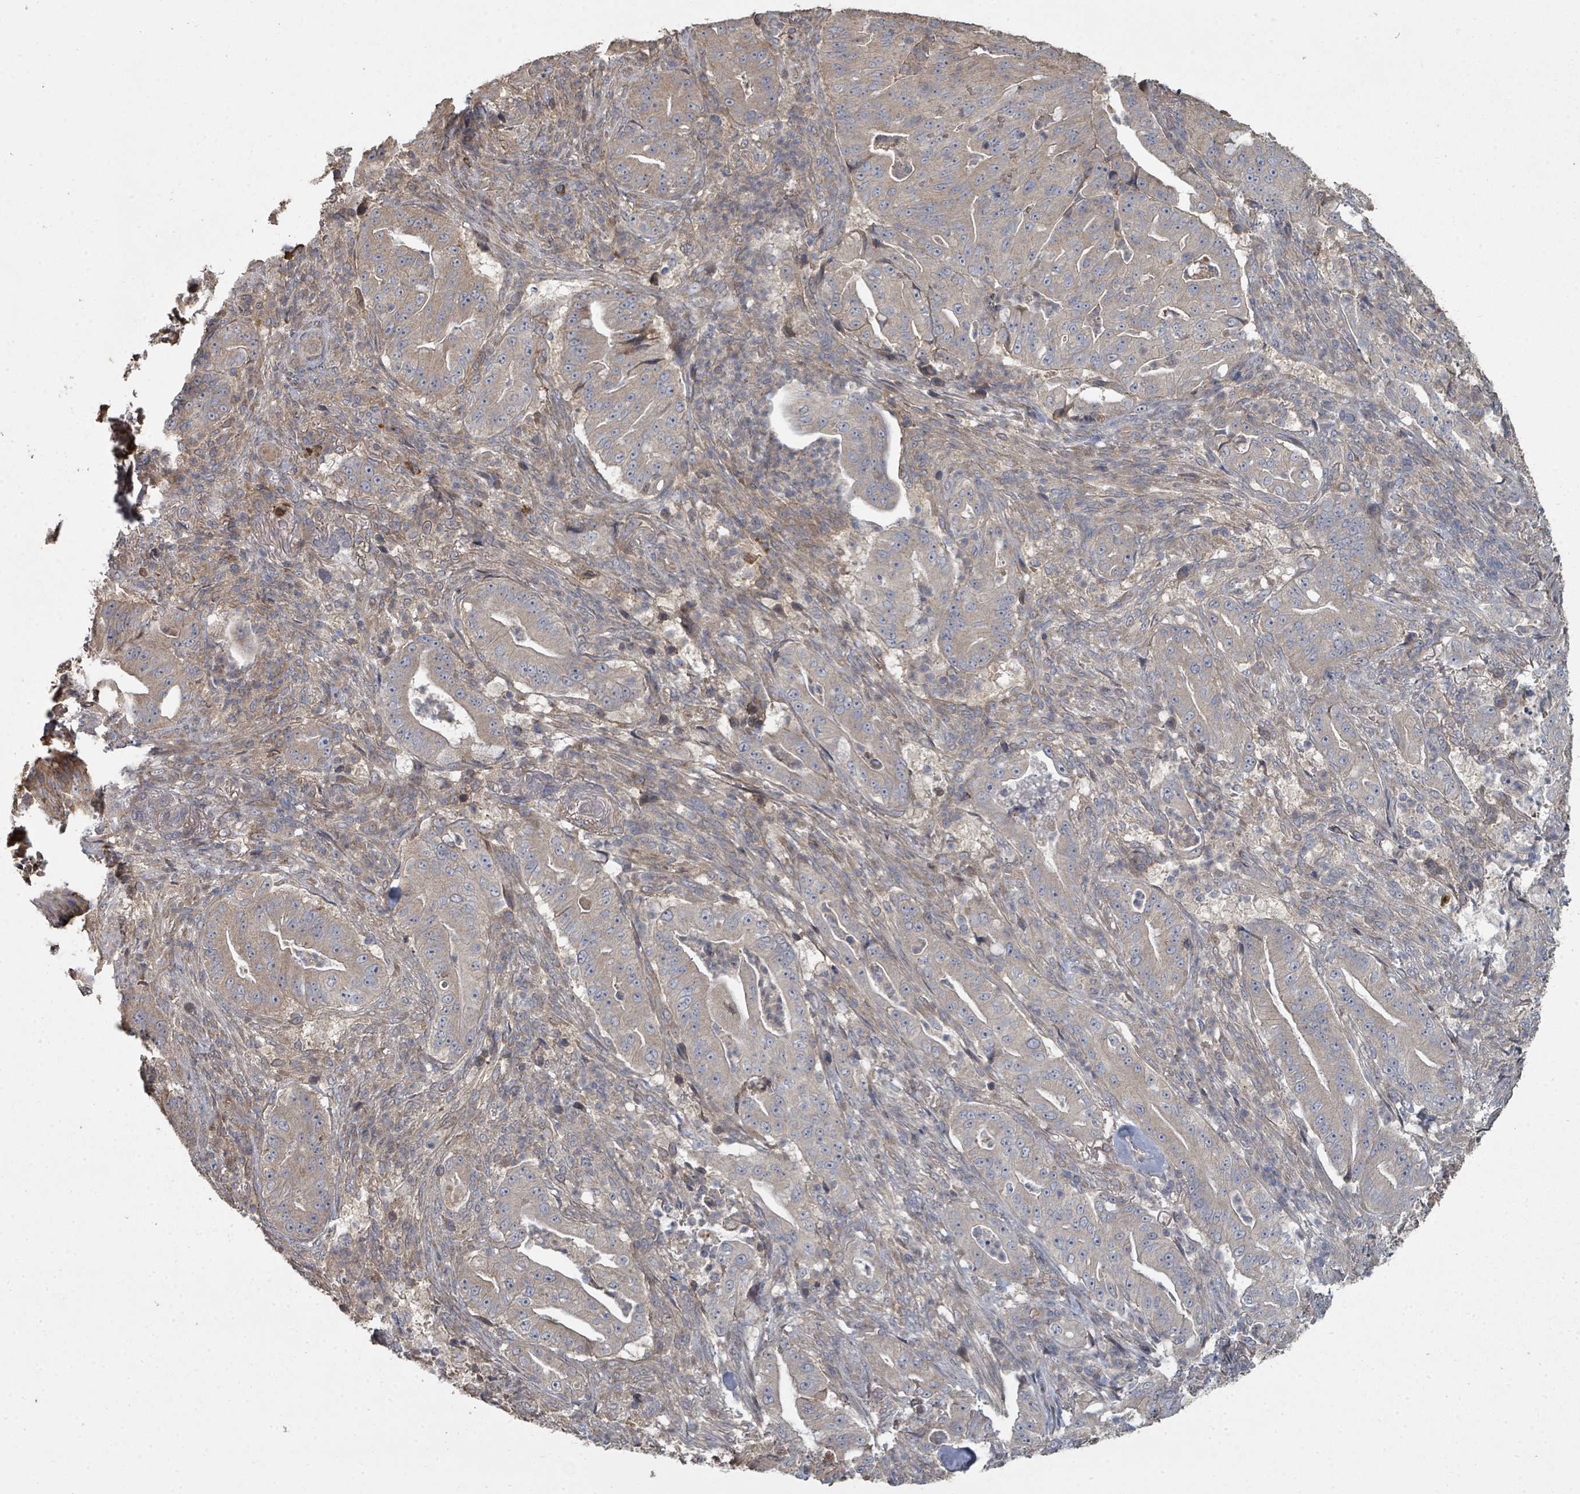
{"staining": {"intensity": "weak", "quantity": "<25%", "location": "cytoplasmic/membranous"}, "tissue": "pancreatic cancer", "cell_type": "Tumor cells", "image_type": "cancer", "snomed": [{"axis": "morphology", "description": "Adenocarcinoma, NOS"}, {"axis": "topography", "description": "Pancreas"}], "caption": "A micrograph of human pancreatic cancer (adenocarcinoma) is negative for staining in tumor cells.", "gene": "WDFY1", "patient": {"sex": "male", "age": 71}}